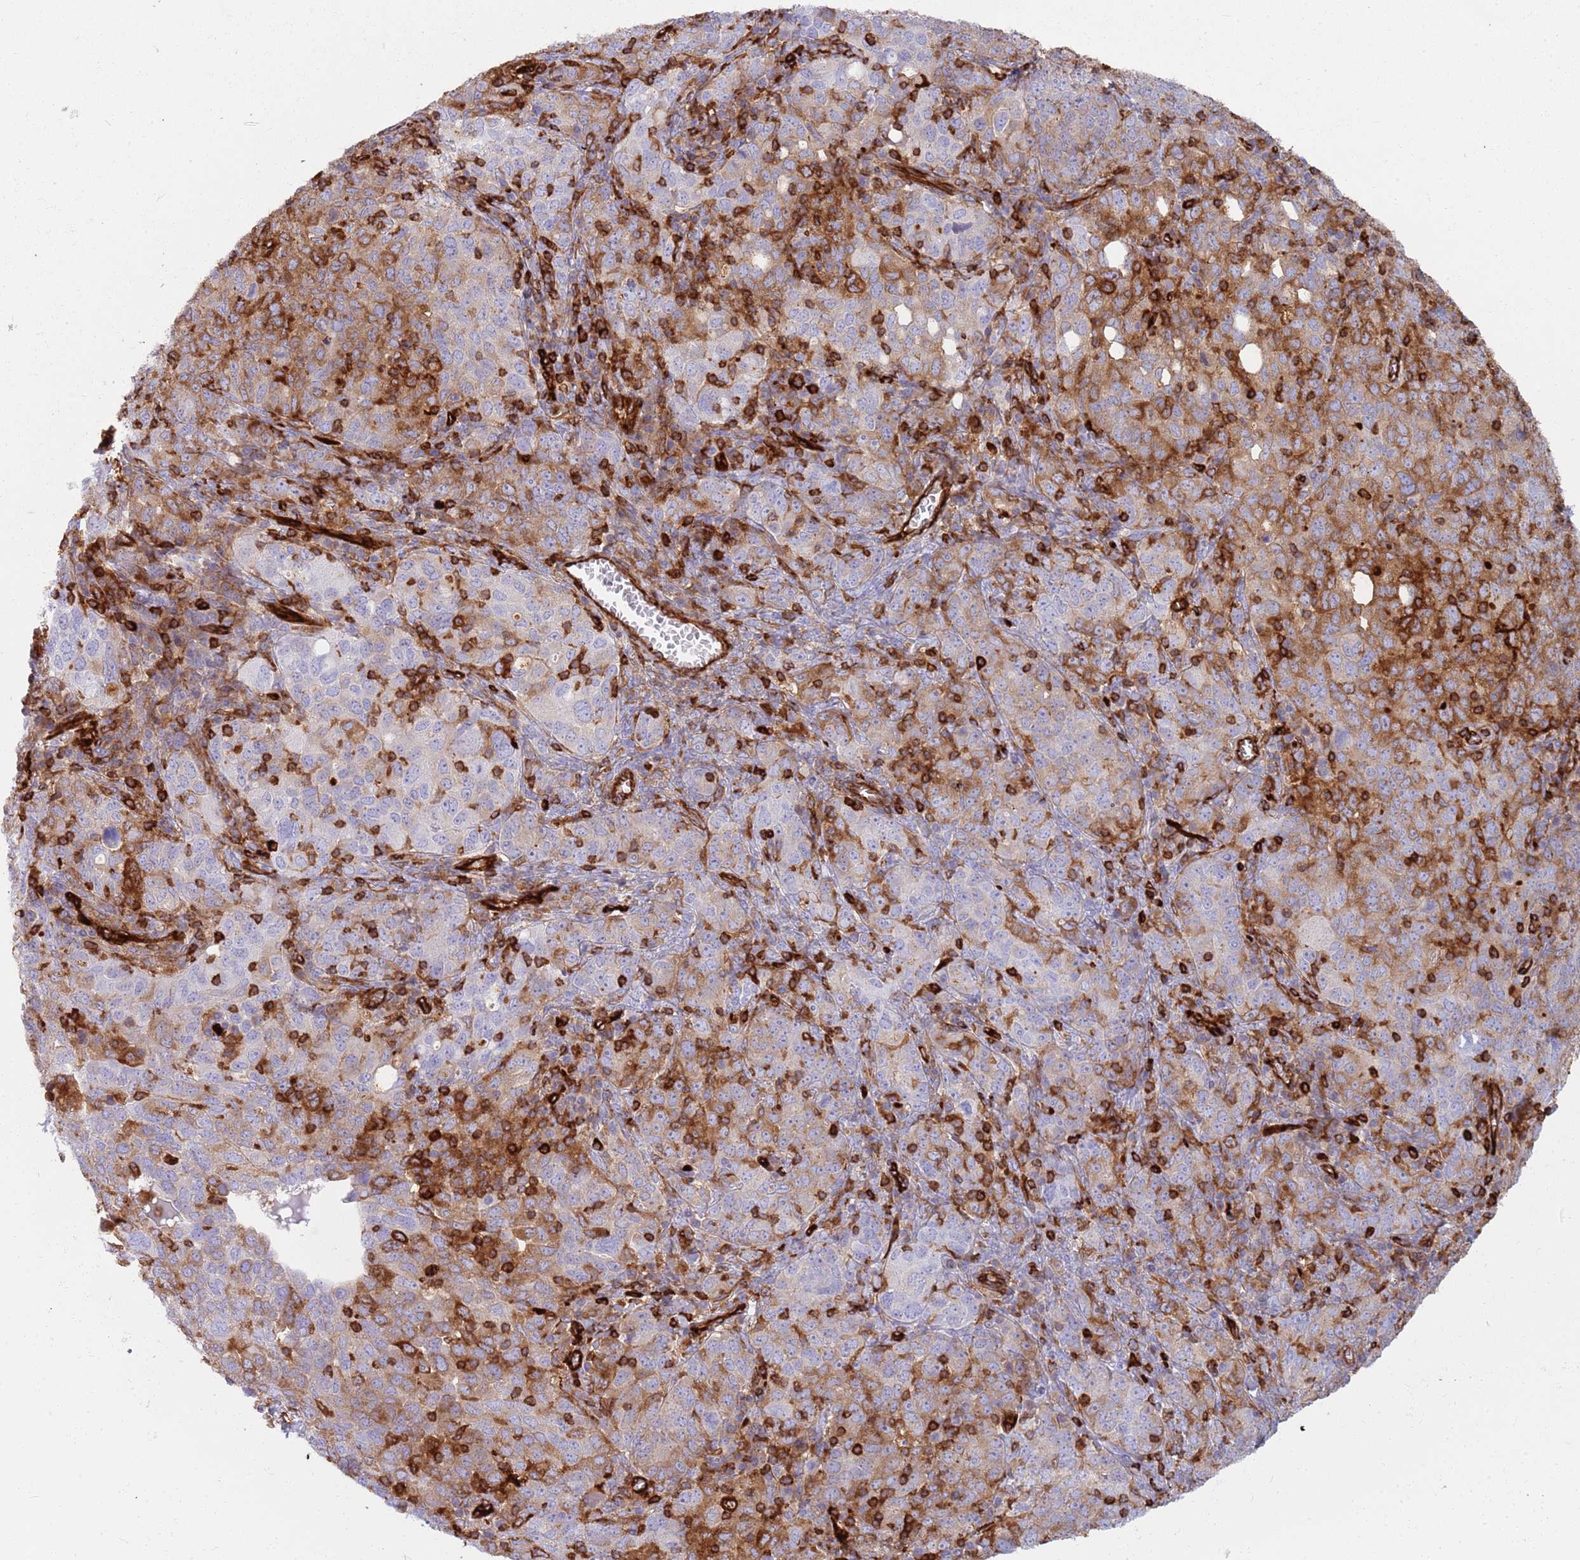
{"staining": {"intensity": "moderate", "quantity": "25%-75%", "location": "cytoplasmic/membranous"}, "tissue": "ovarian cancer", "cell_type": "Tumor cells", "image_type": "cancer", "snomed": [{"axis": "morphology", "description": "Carcinoma, endometroid"}, {"axis": "topography", "description": "Ovary"}], "caption": "Immunohistochemistry (IHC) photomicrograph of neoplastic tissue: human ovarian cancer (endometroid carcinoma) stained using immunohistochemistry demonstrates medium levels of moderate protein expression localized specifically in the cytoplasmic/membranous of tumor cells, appearing as a cytoplasmic/membranous brown color.", "gene": "KBTBD7", "patient": {"sex": "female", "age": 62}}